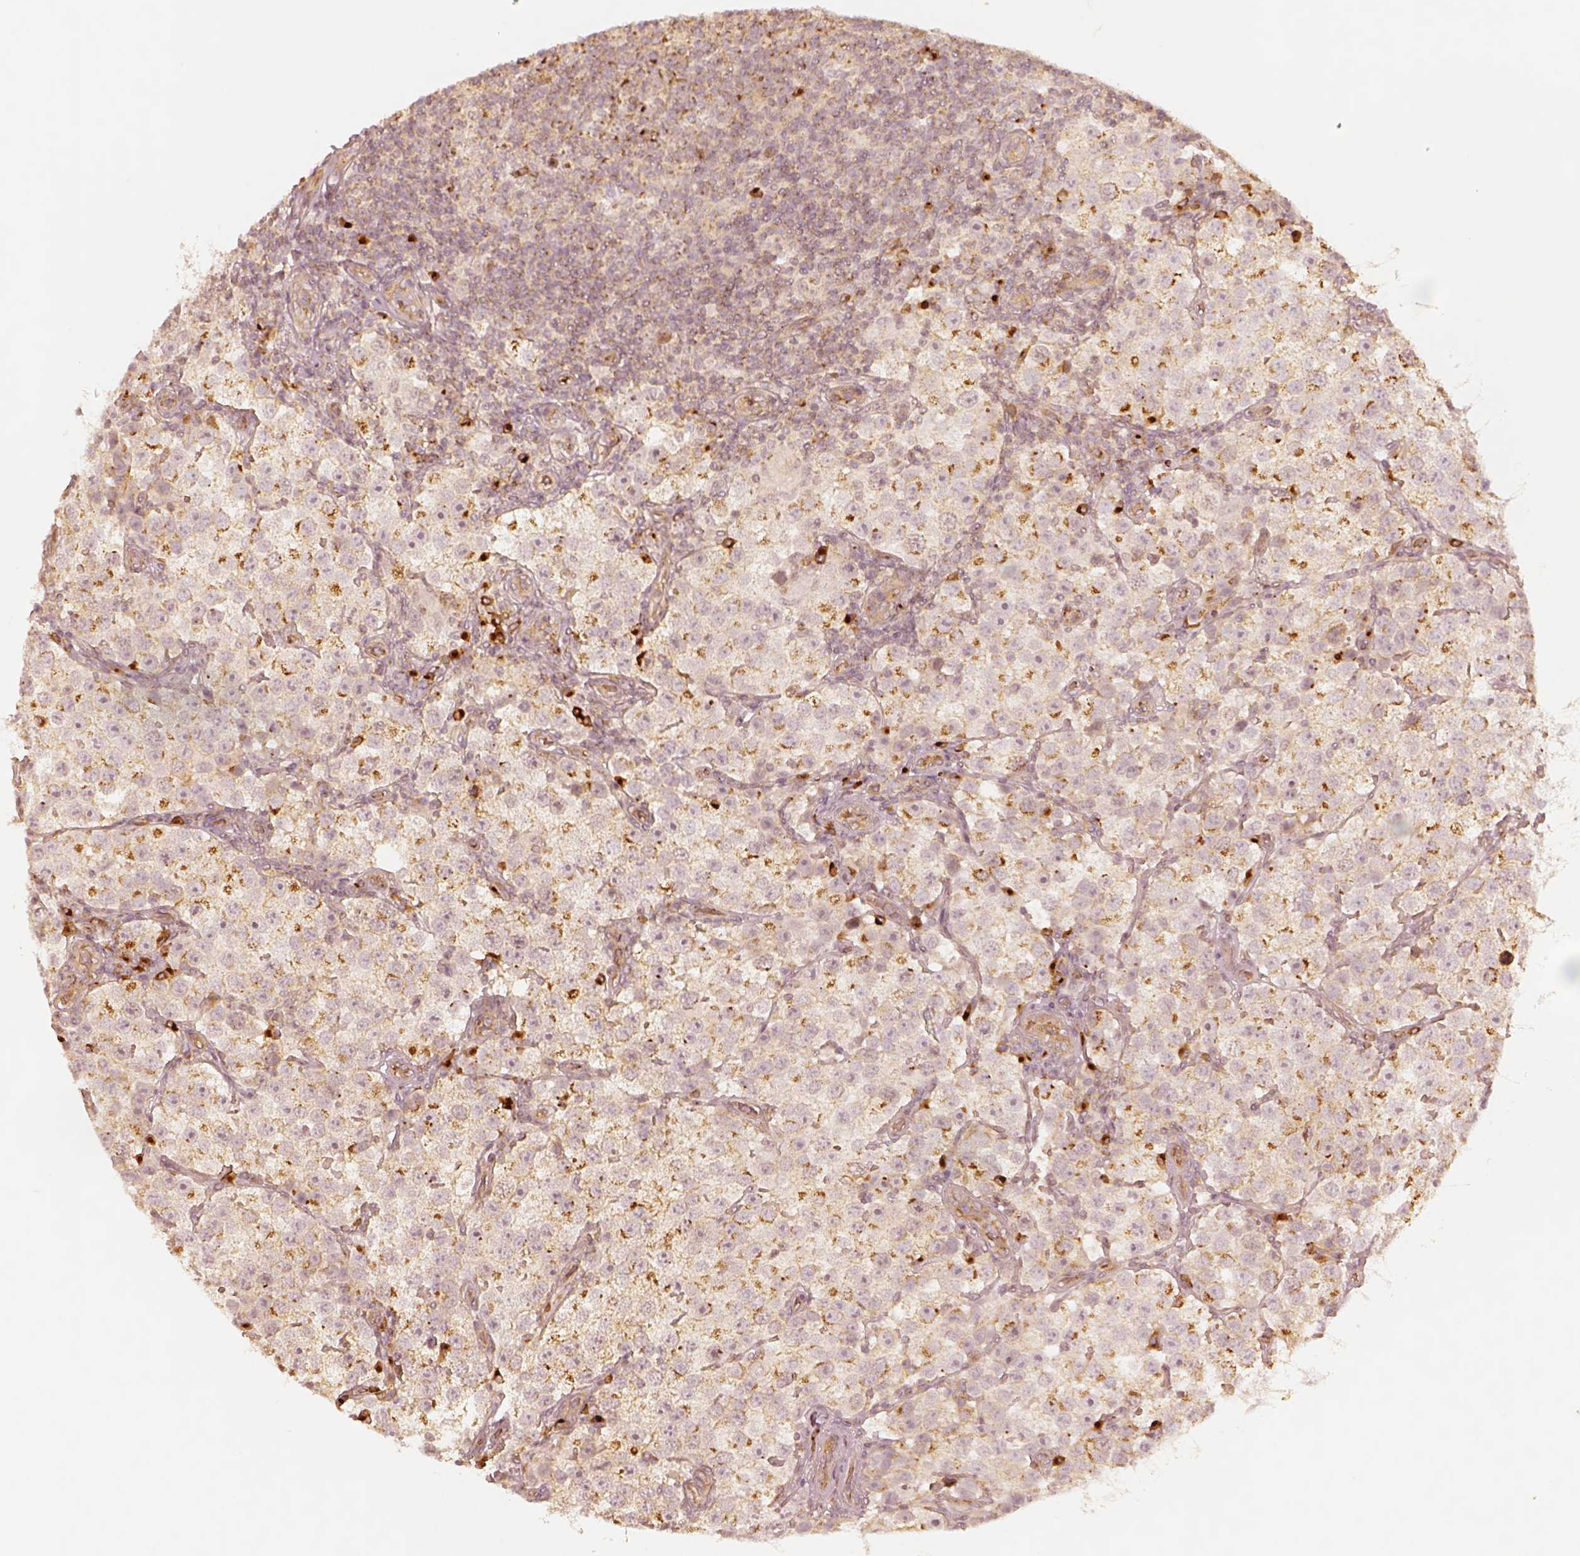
{"staining": {"intensity": "moderate", "quantity": "<25%", "location": "cytoplasmic/membranous"}, "tissue": "testis cancer", "cell_type": "Tumor cells", "image_type": "cancer", "snomed": [{"axis": "morphology", "description": "Seminoma, NOS"}, {"axis": "topography", "description": "Testis"}], "caption": "Immunohistochemical staining of human testis seminoma exhibits low levels of moderate cytoplasmic/membranous expression in about <25% of tumor cells.", "gene": "GORASP2", "patient": {"sex": "male", "age": 37}}